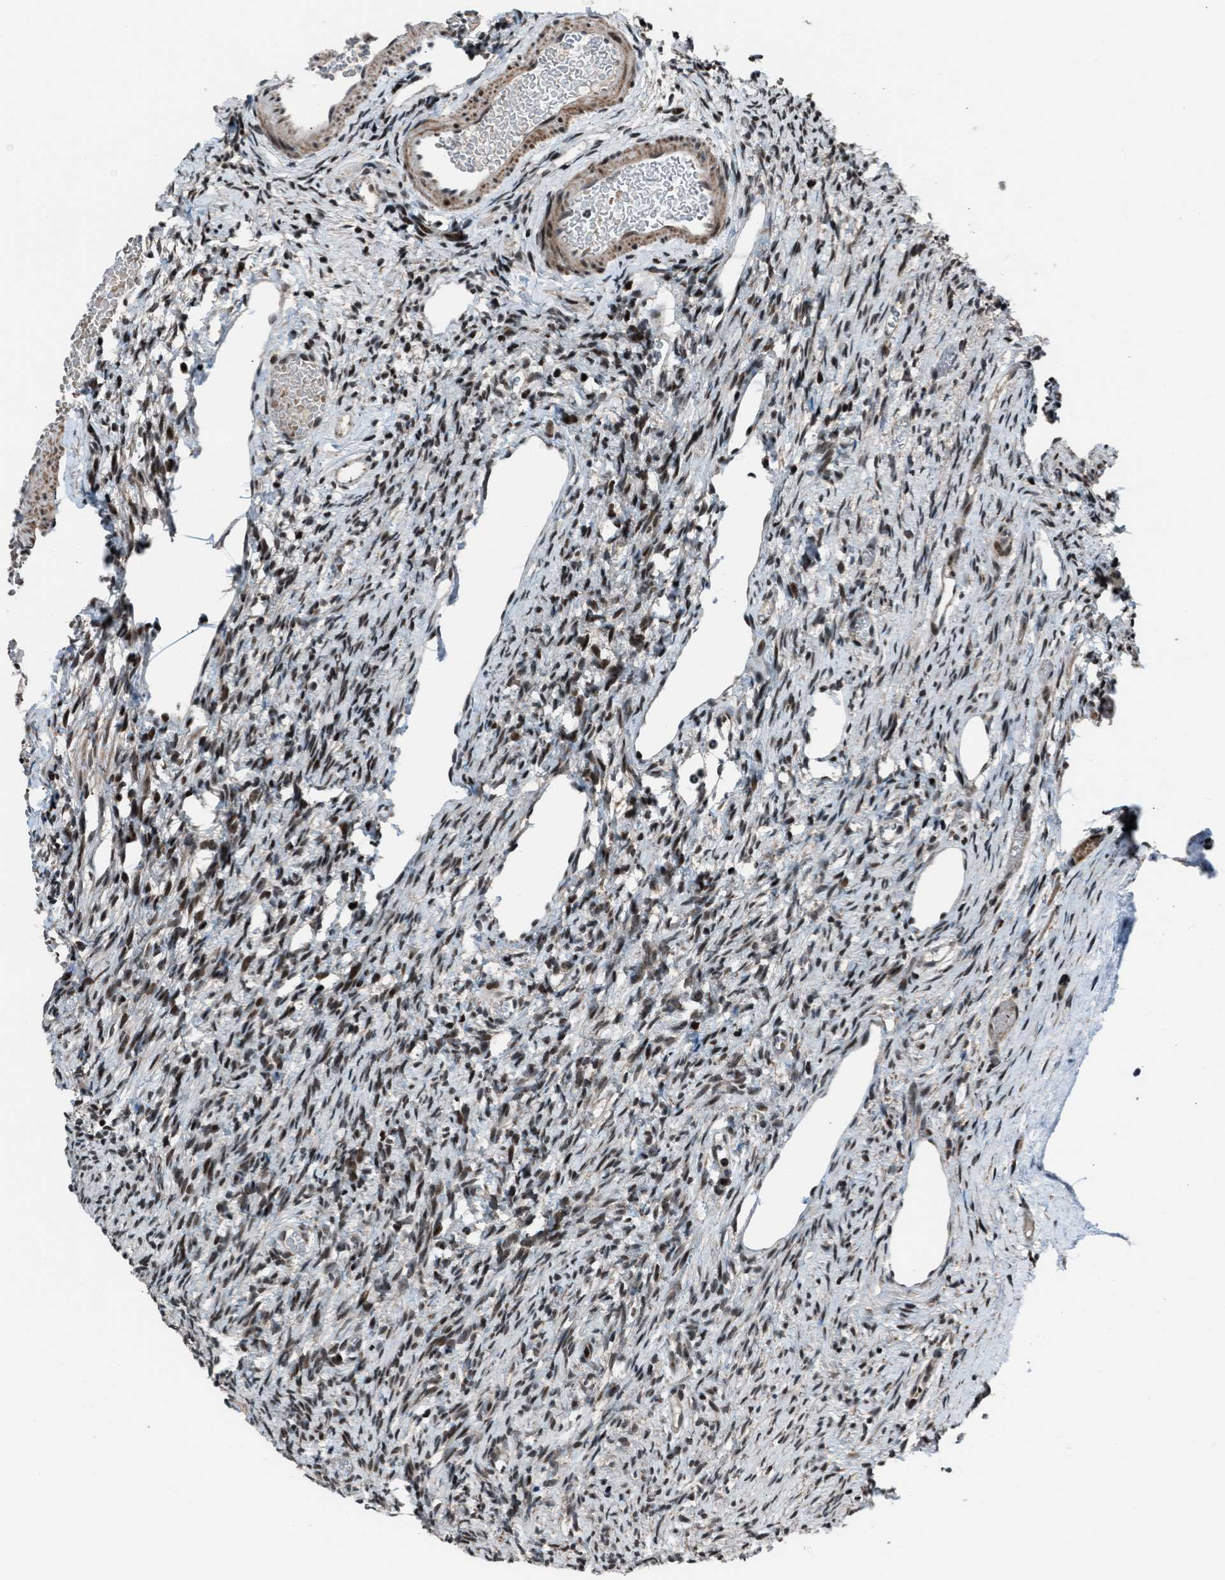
{"staining": {"intensity": "moderate", "quantity": ">75%", "location": "cytoplasmic/membranous,nuclear"}, "tissue": "ovary", "cell_type": "Ovarian stroma cells", "image_type": "normal", "snomed": [{"axis": "morphology", "description": "Normal tissue, NOS"}, {"axis": "topography", "description": "Ovary"}], "caption": "About >75% of ovarian stroma cells in unremarkable human ovary reveal moderate cytoplasmic/membranous,nuclear protein positivity as visualized by brown immunohistochemical staining.", "gene": "MORC3", "patient": {"sex": "female", "age": 33}}